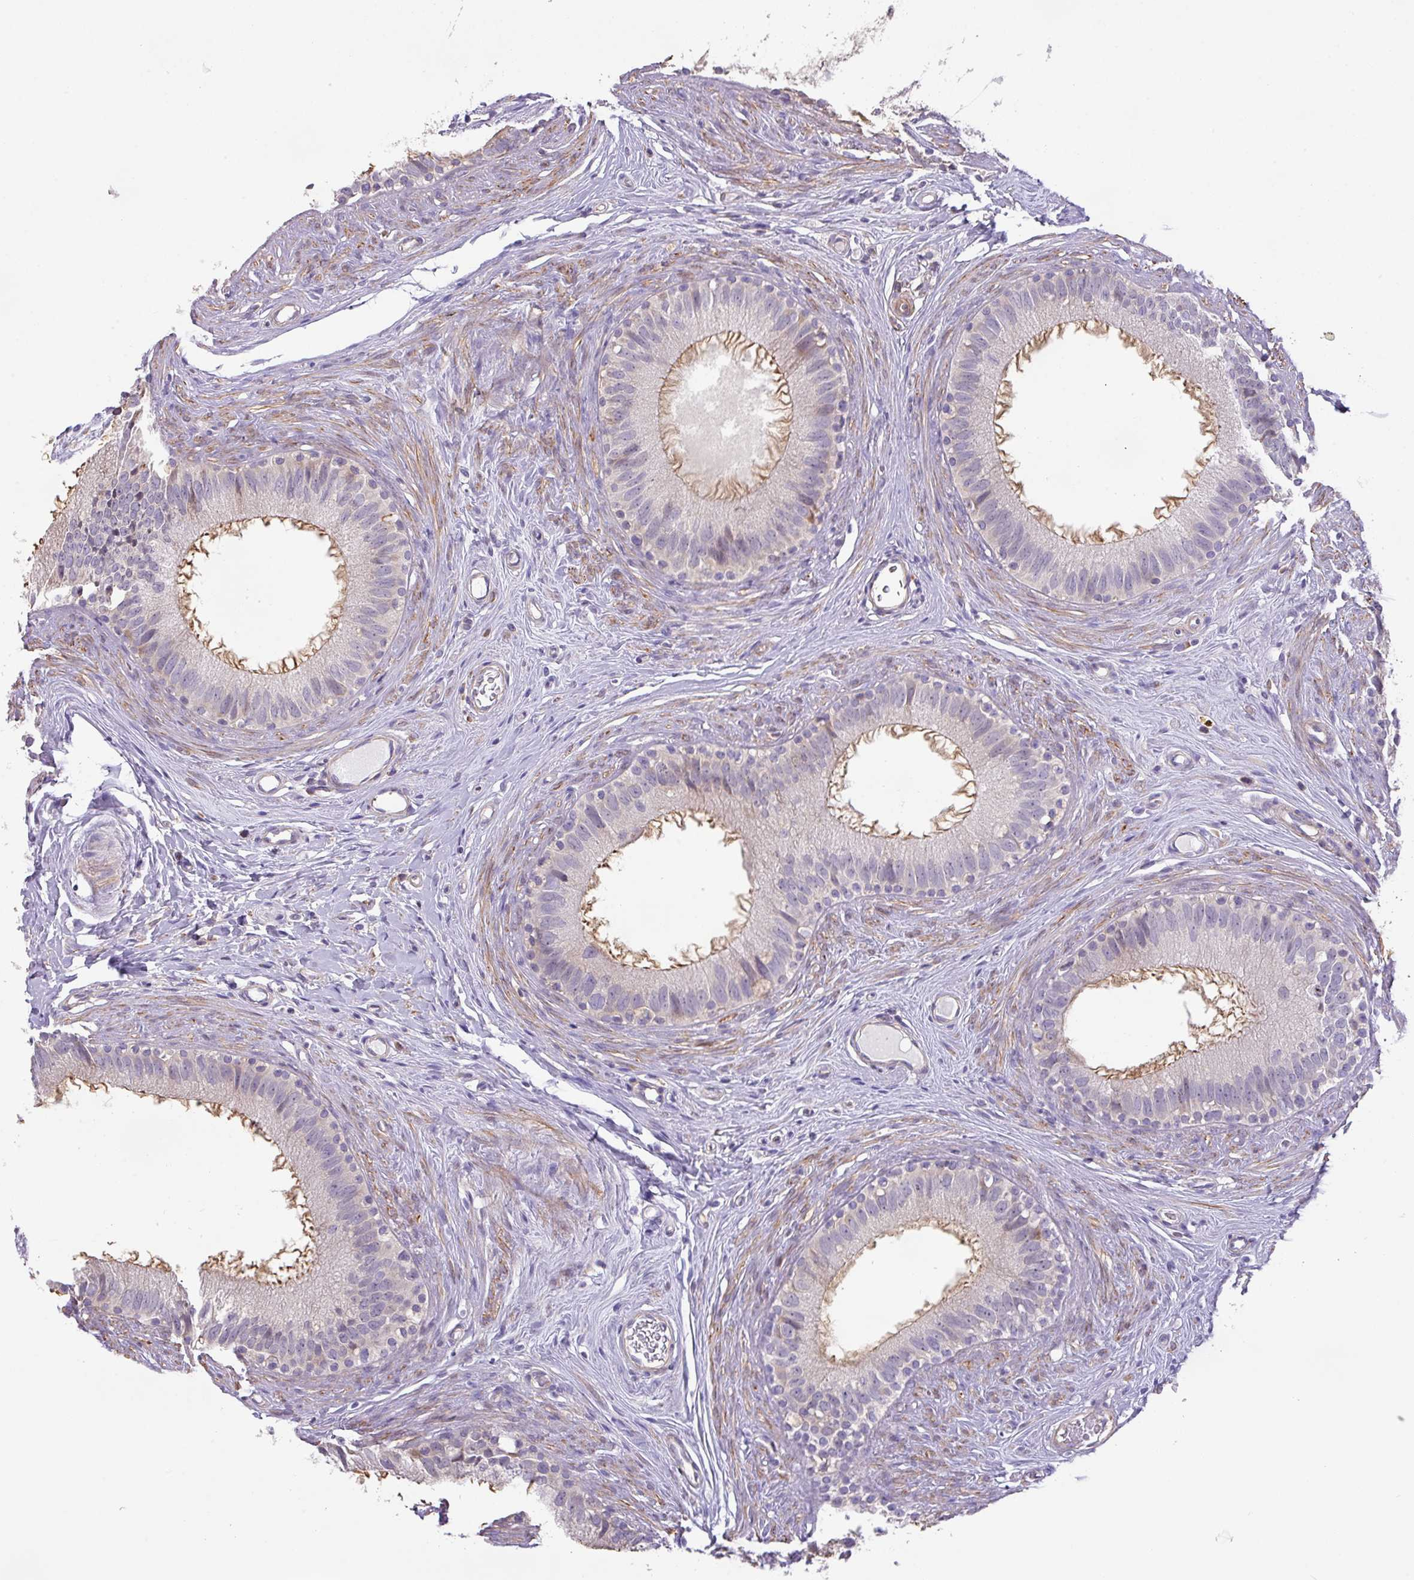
{"staining": {"intensity": "weak", "quantity": "25%-75%", "location": "cytoplasmic/membranous"}, "tissue": "epididymis", "cell_type": "Glandular cells", "image_type": "normal", "snomed": [{"axis": "morphology", "description": "Normal tissue, NOS"}, {"axis": "topography", "description": "Epididymis"}], "caption": "Epididymis stained with immunohistochemistry (IHC) reveals weak cytoplasmic/membranous expression in about 25%-75% of glandular cells. (IHC, brightfield microscopy, high magnification).", "gene": "LRRC41", "patient": {"sex": "male", "age": 80}}